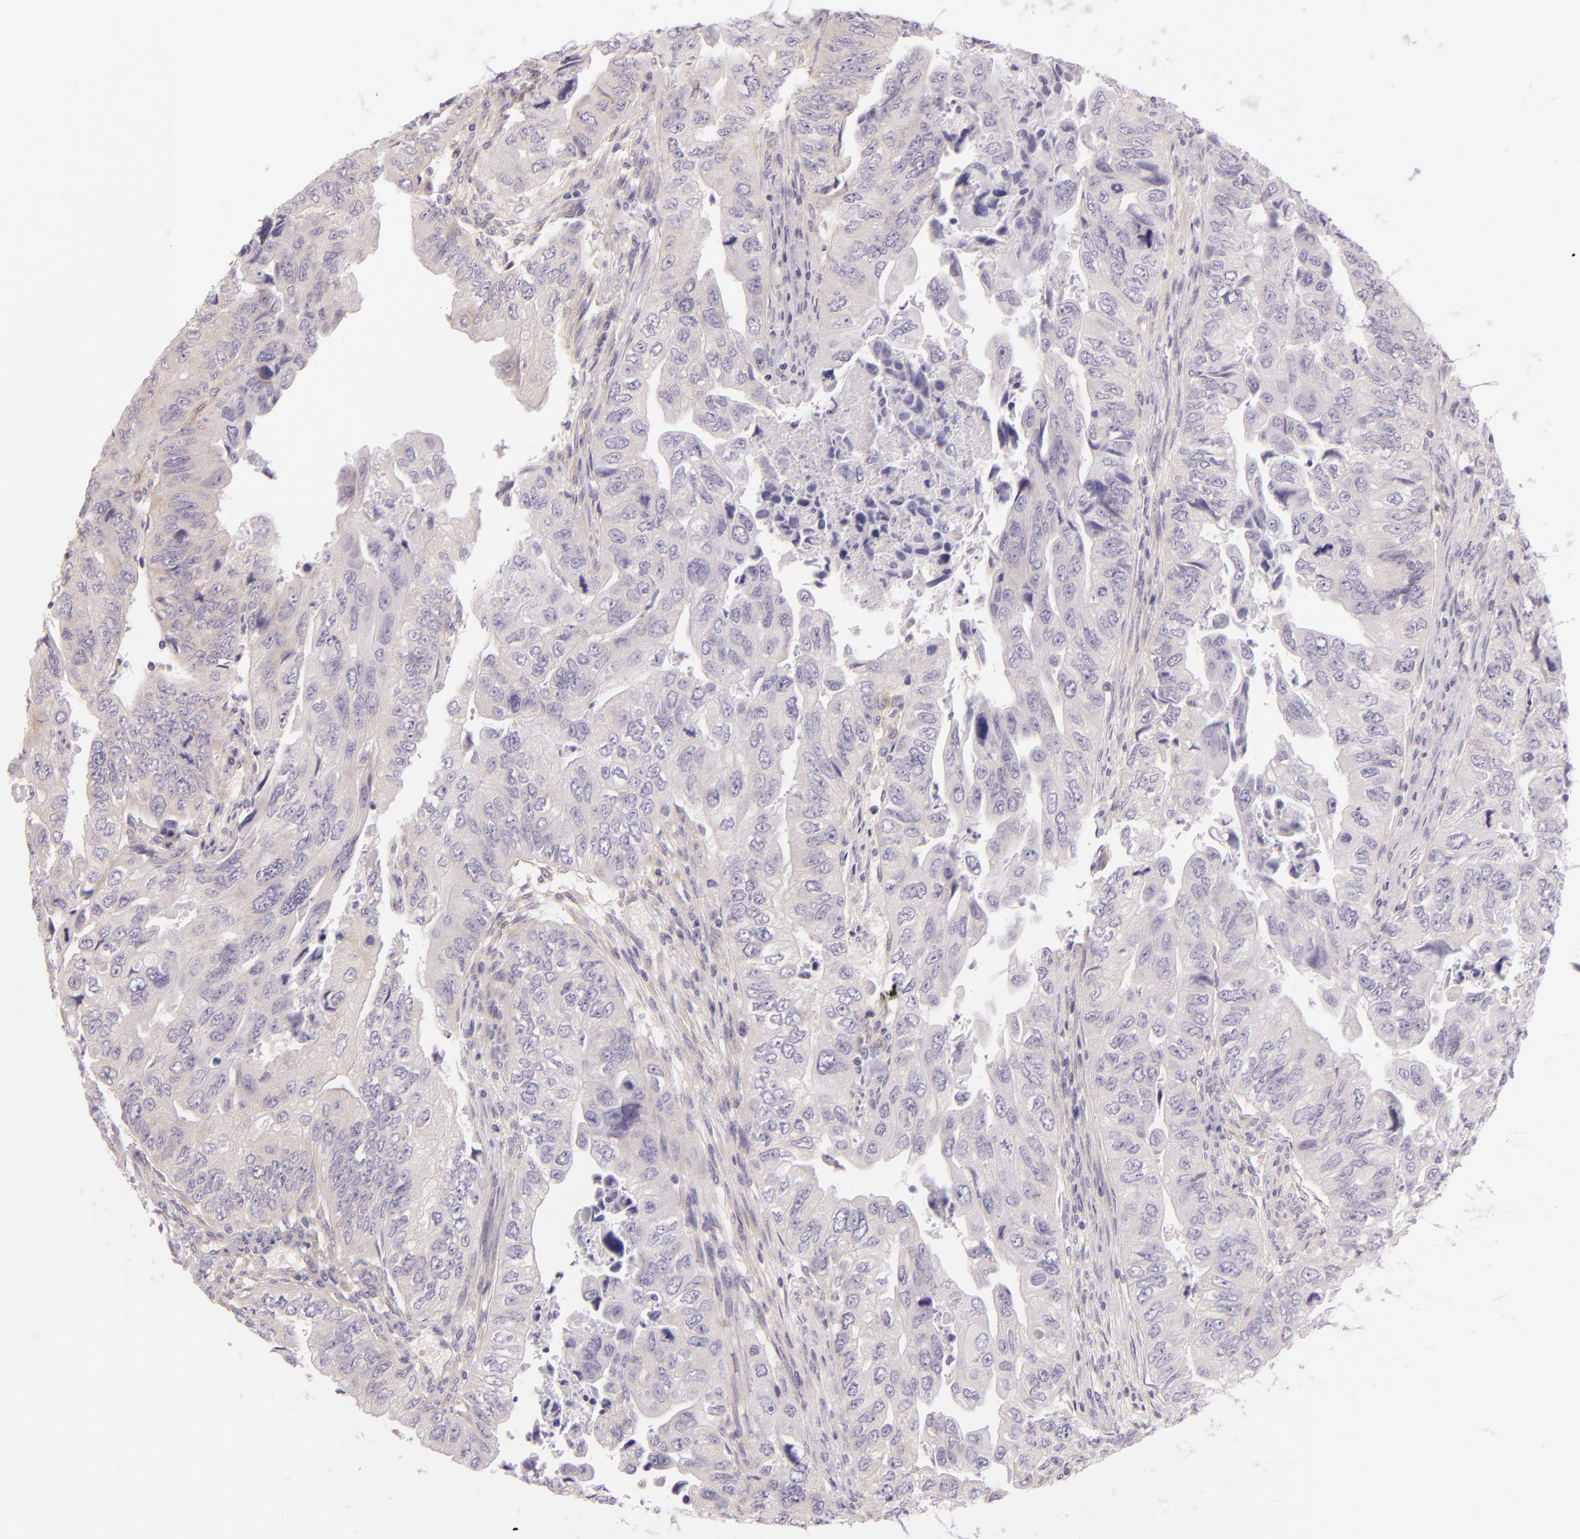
{"staining": {"intensity": "negative", "quantity": "none", "location": "none"}, "tissue": "colorectal cancer", "cell_type": "Tumor cells", "image_type": "cancer", "snomed": [{"axis": "morphology", "description": "Adenocarcinoma, NOS"}, {"axis": "topography", "description": "Colon"}], "caption": "DAB immunohistochemical staining of human colorectal cancer displays no significant expression in tumor cells.", "gene": "ZC3H7B", "patient": {"sex": "female", "age": 11}}